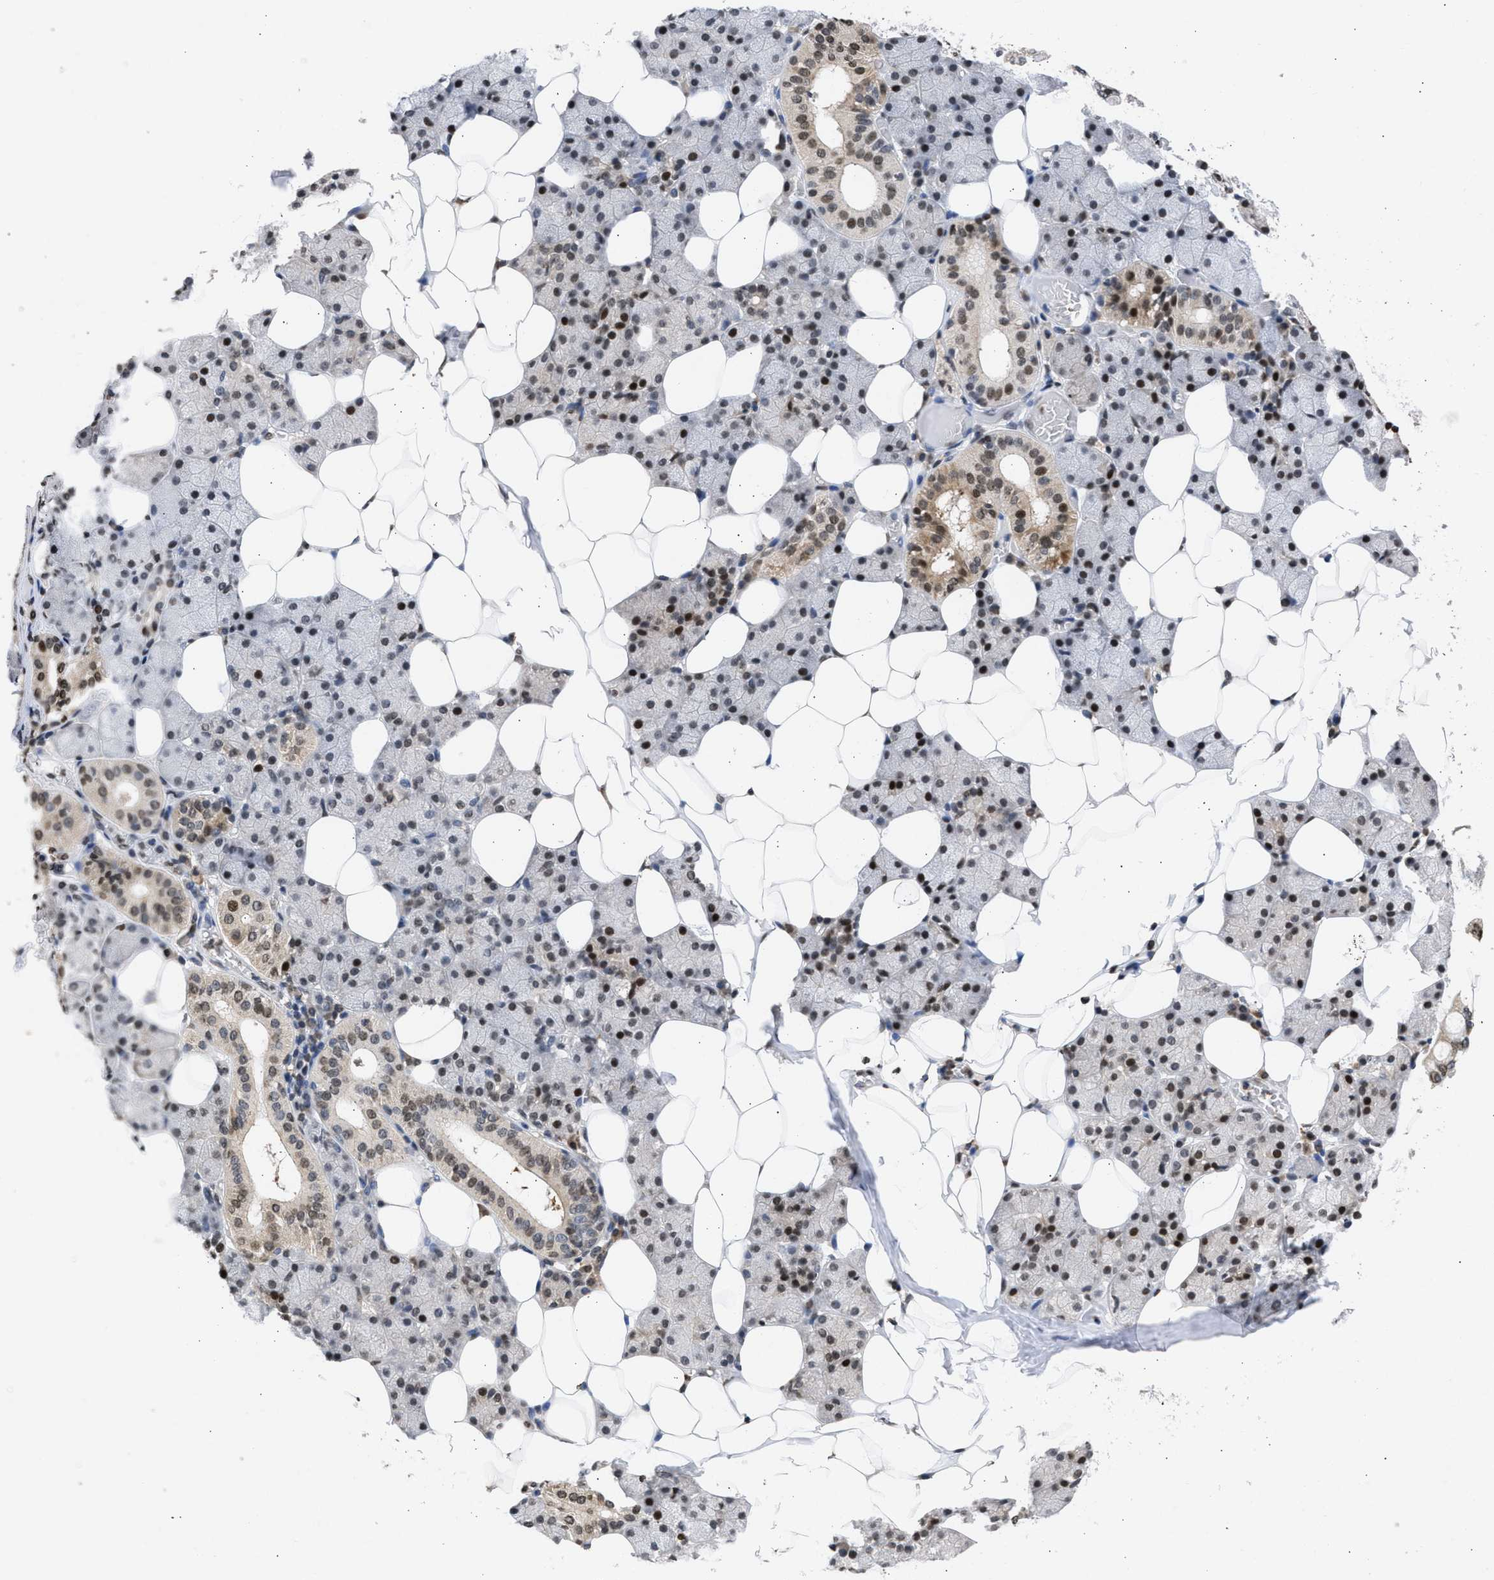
{"staining": {"intensity": "moderate", "quantity": ">75%", "location": "cytoplasmic/membranous,nuclear"}, "tissue": "salivary gland", "cell_type": "Glandular cells", "image_type": "normal", "snomed": [{"axis": "morphology", "description": "Normal tissue, NOS"}, {"axis": "topography", "description": "Salivary gland"}], "caption": "DAB (3,3'-diaminobenzidine) immunohistochemical staining of unremarkable human salivary gland displays moderate cytoplasmic/membranous,nuclear protein staining in about >75% of glandular cells. Immunohistochemistry stains the protein in brown and the nuclei are stained blue.", "gene": "NUP35", "patient": {"sex": "female", "age": 33}}